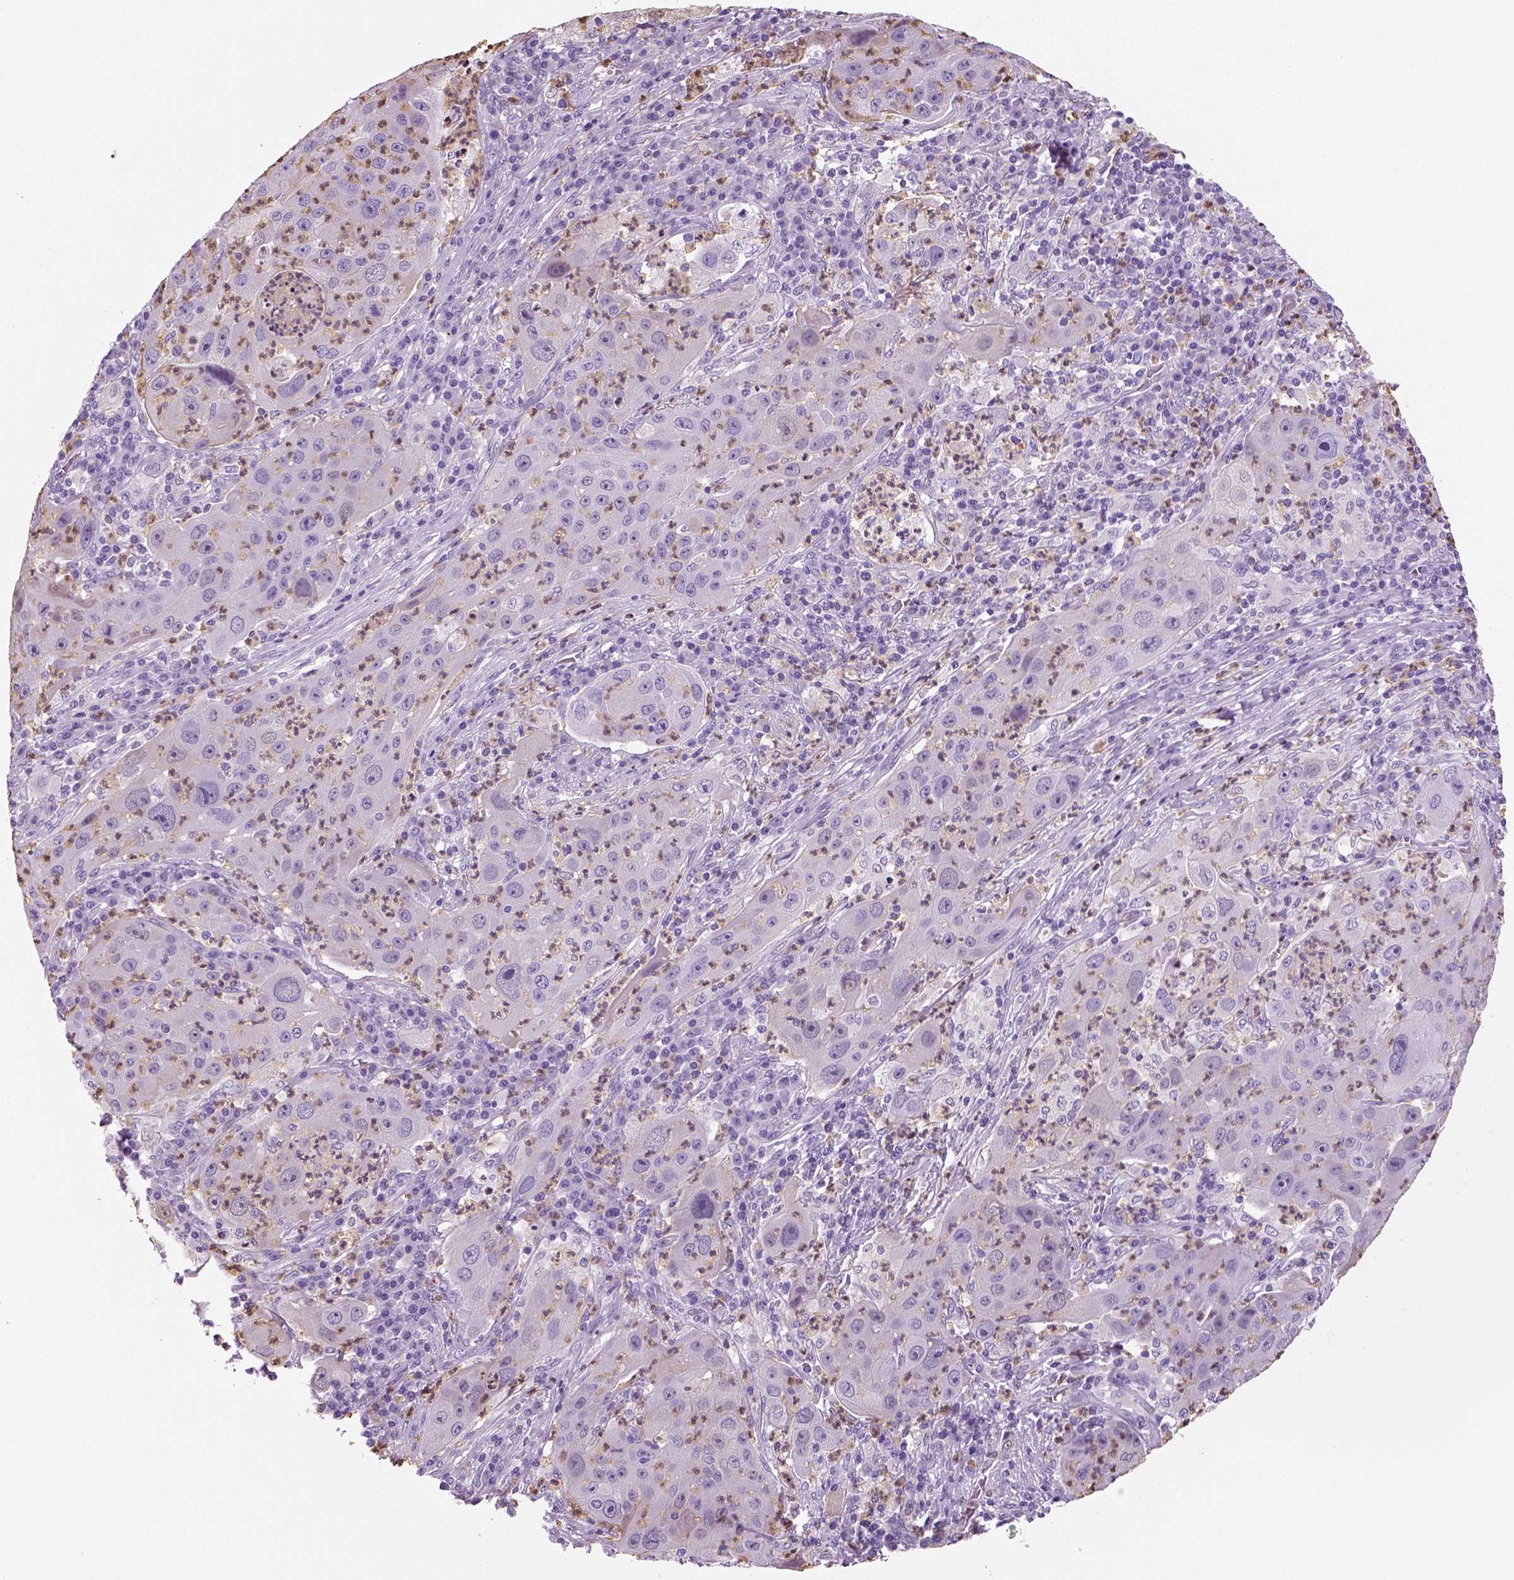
{"staining": {"intensity": "negative", "quantity": "none", "location": "none"}, "tissue": "lung cancer", "cell_type": "Tumor cells", "image_type": "cancer", "snomed": [{"axis": "morphology", "description": "Squamous cell carcinoma, NOS"}, {"axis": "topography", "description": "Lung"}], "caption": "Immunohistochemical staining of squamous cell carcinoma (lung) exhibits no significant positivity in tumor cells.", "gene": "NECAB2", "patient": {"sex": "female", "age": 59}}